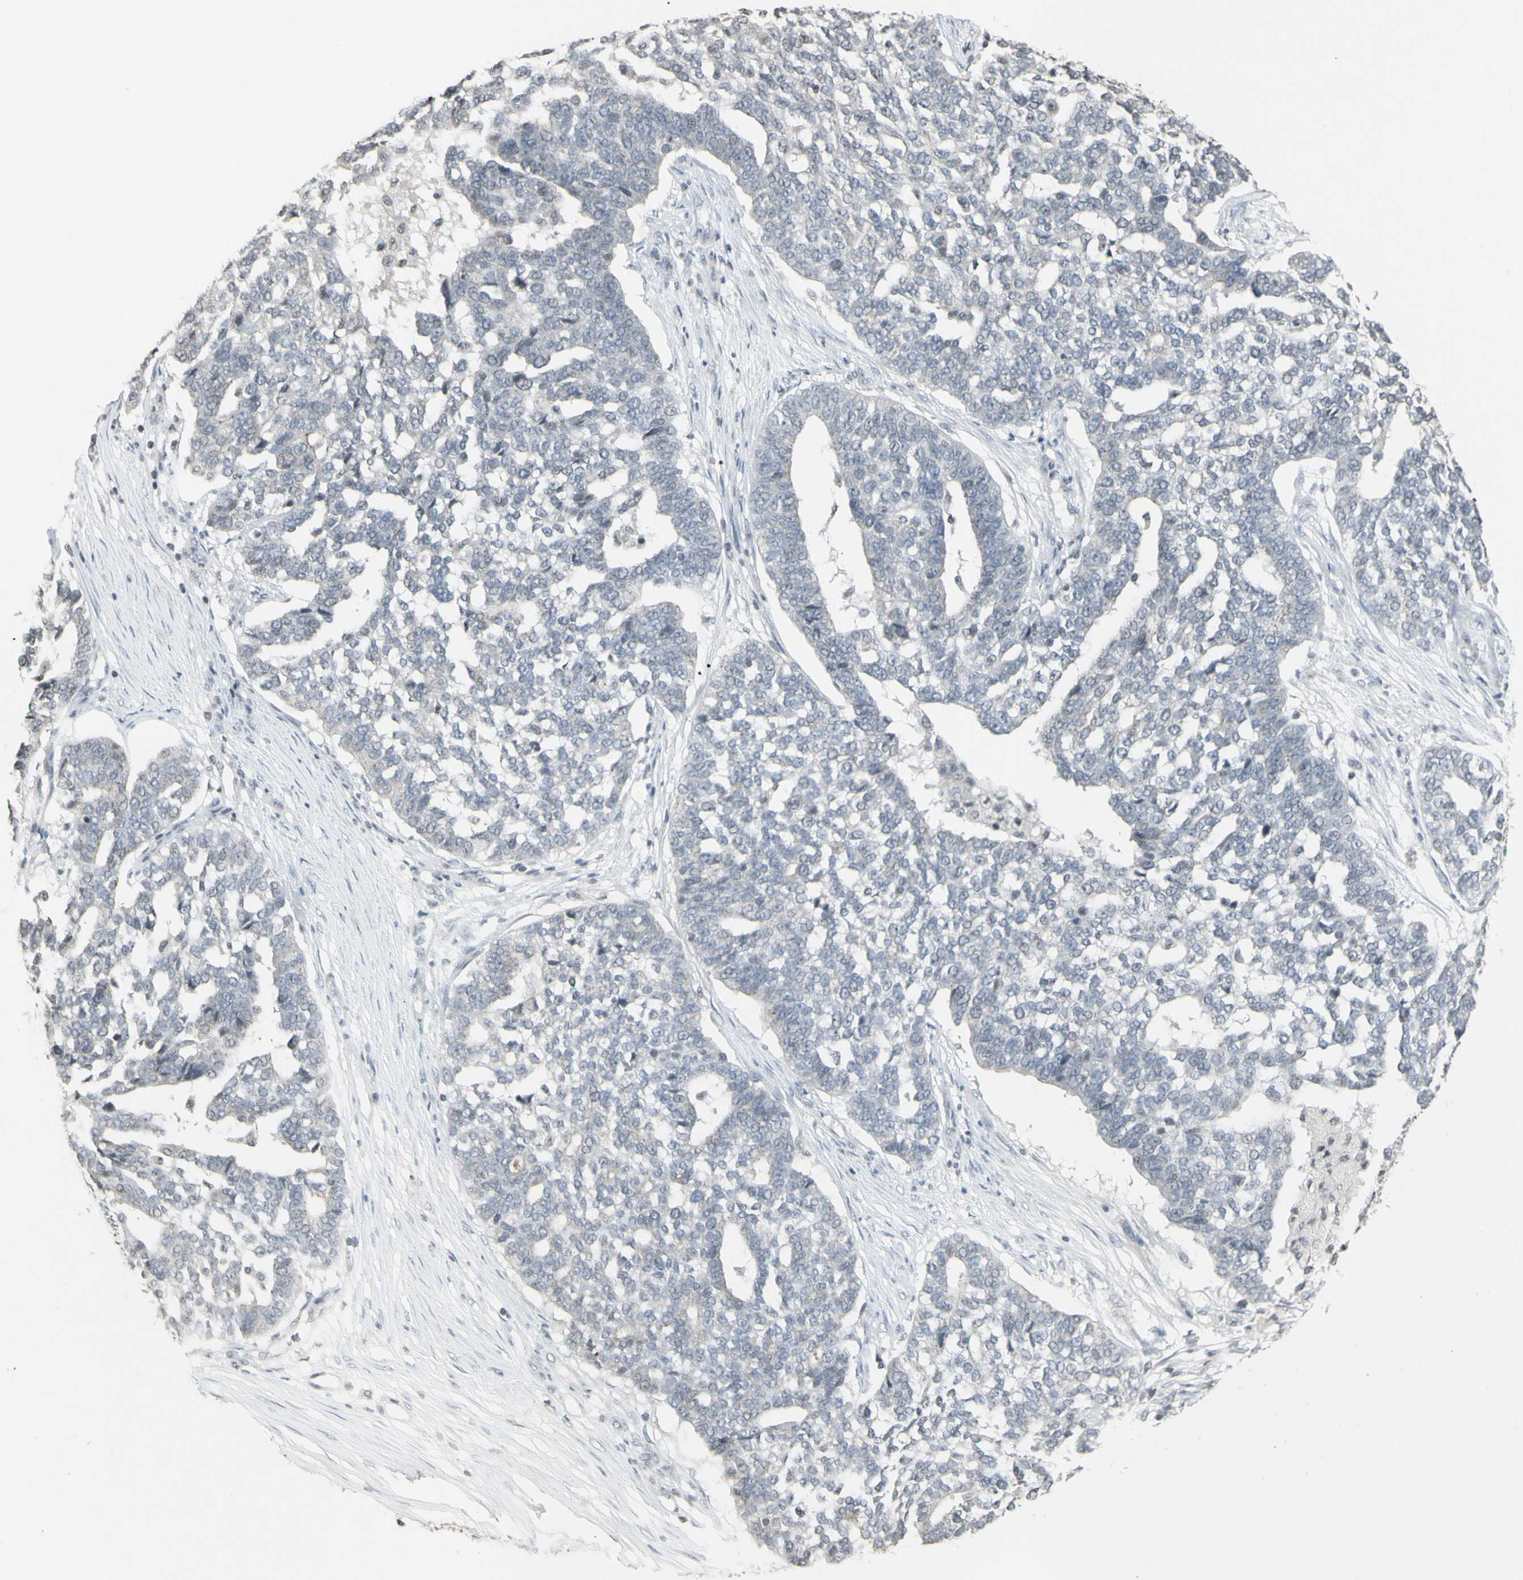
{"staining": {"intensity": "negative", "quantity": "none", "location": "none"}, "tissue": "ovarian cancer", "cell_type": "Tumor cells", "image_type": "cancer", "snomed": [{"axis": "morphology", "description": "Cystadenocarcinoma, serous, NOS"}, {"axis": "topography", "description": "Ovary"}], "caption": "An immunohistochemistry photomicrograph of ovarian cancer is shown. There is no staining in tumor cells of ovarian cancer.", "gene": "MUC5AC", "patient": {"sex": "female", "age": 59}}